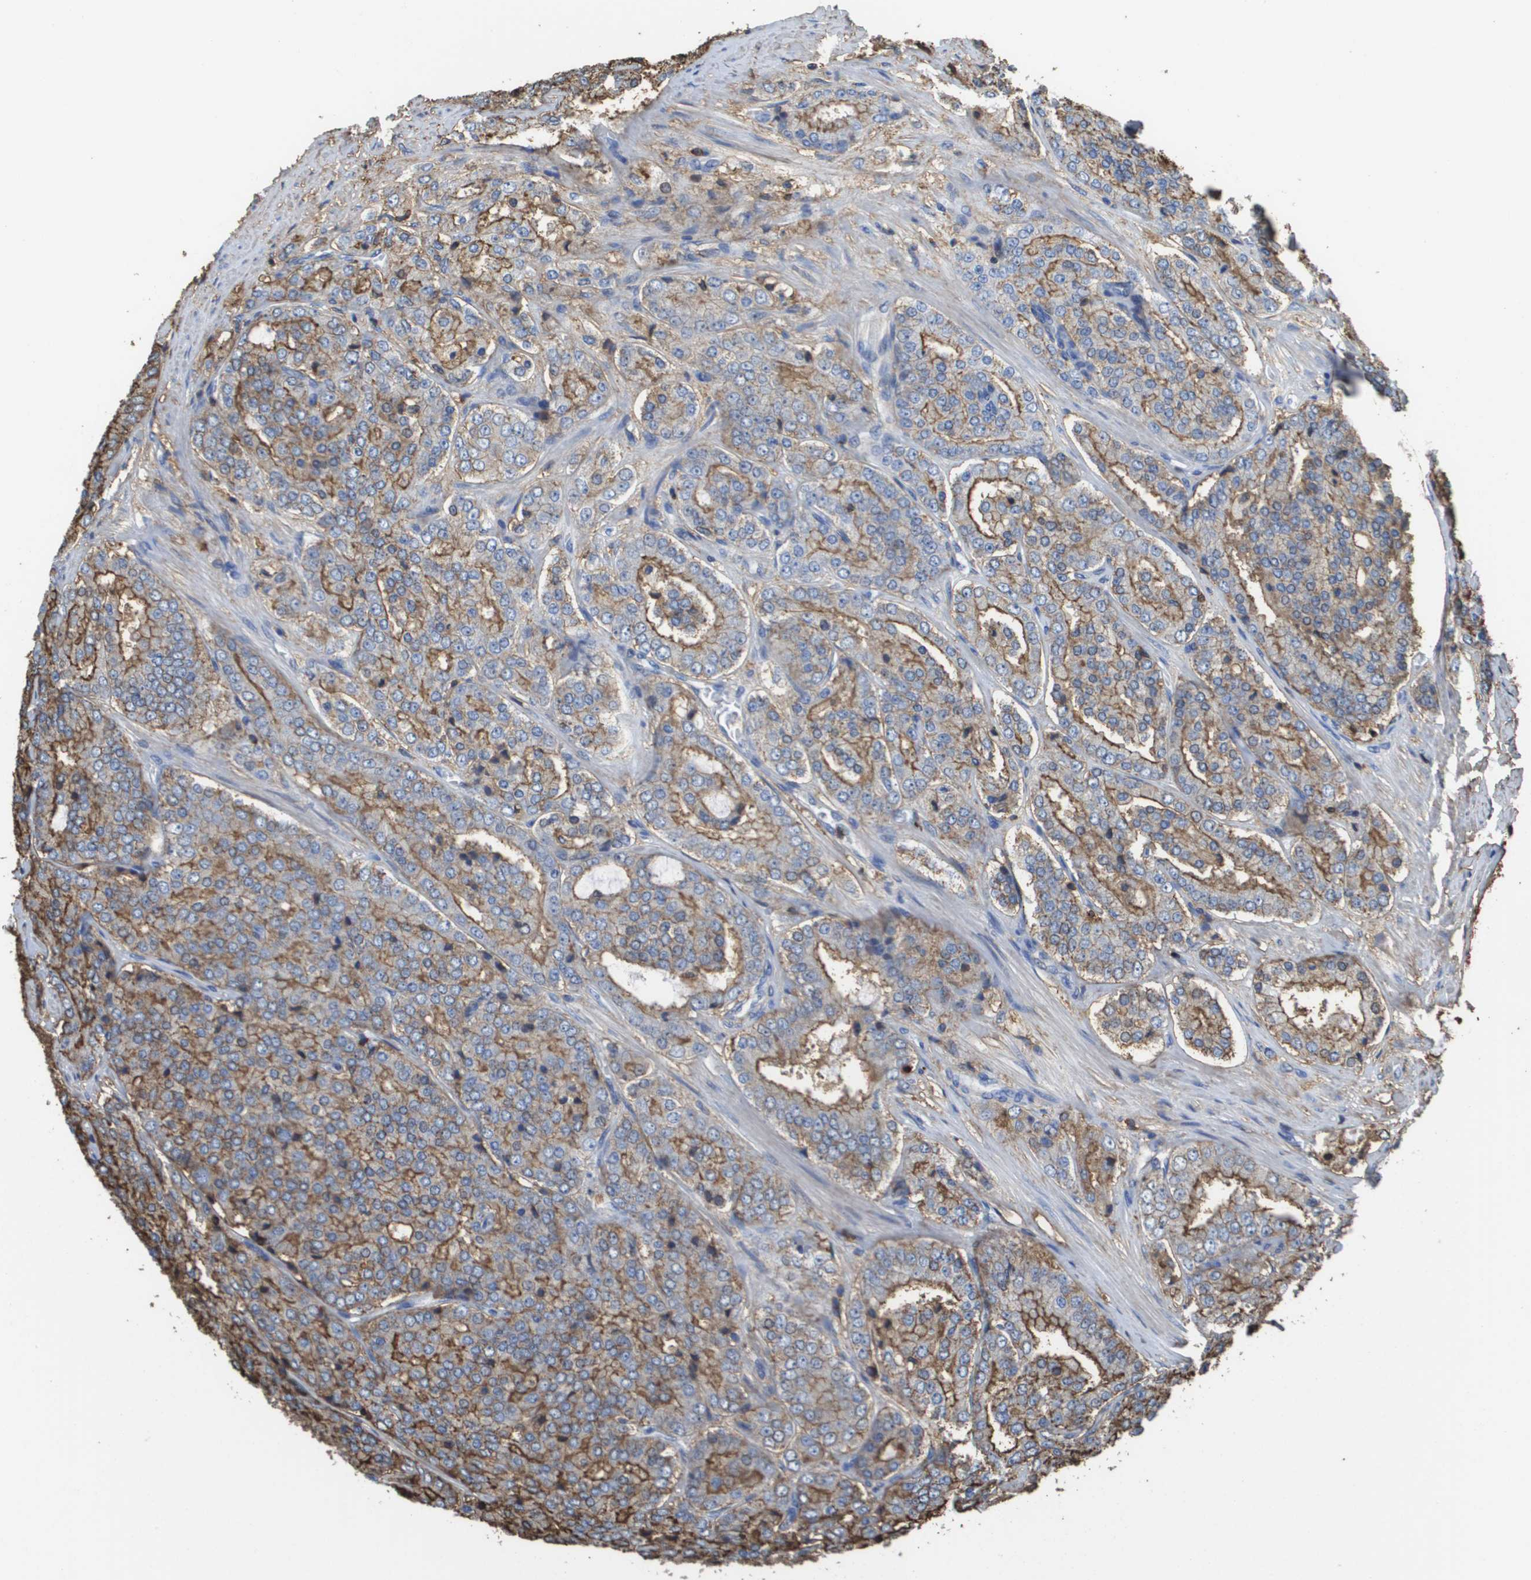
{"staining": {"intensity": "moderate", "quantity": "25%-75%", "location": "cytoplasmic/membranous"}, "tissue": "prostate cancer", "cell_type": "Tumor cells", "image_type": "cancer", "snomed": [{"axis": "morphology", "description": "Adenocarcinoma, High grade"}, {"axis": "topography", "description": "Prostate"}], "caption": "Protein staining by IHC demonstrates moderate cytoplasmic/membranous staining in about 25%-75% of tumor cells in prostate cancer.", "gene": "PASK", "patient": {"sex": "male", "age": 65}}